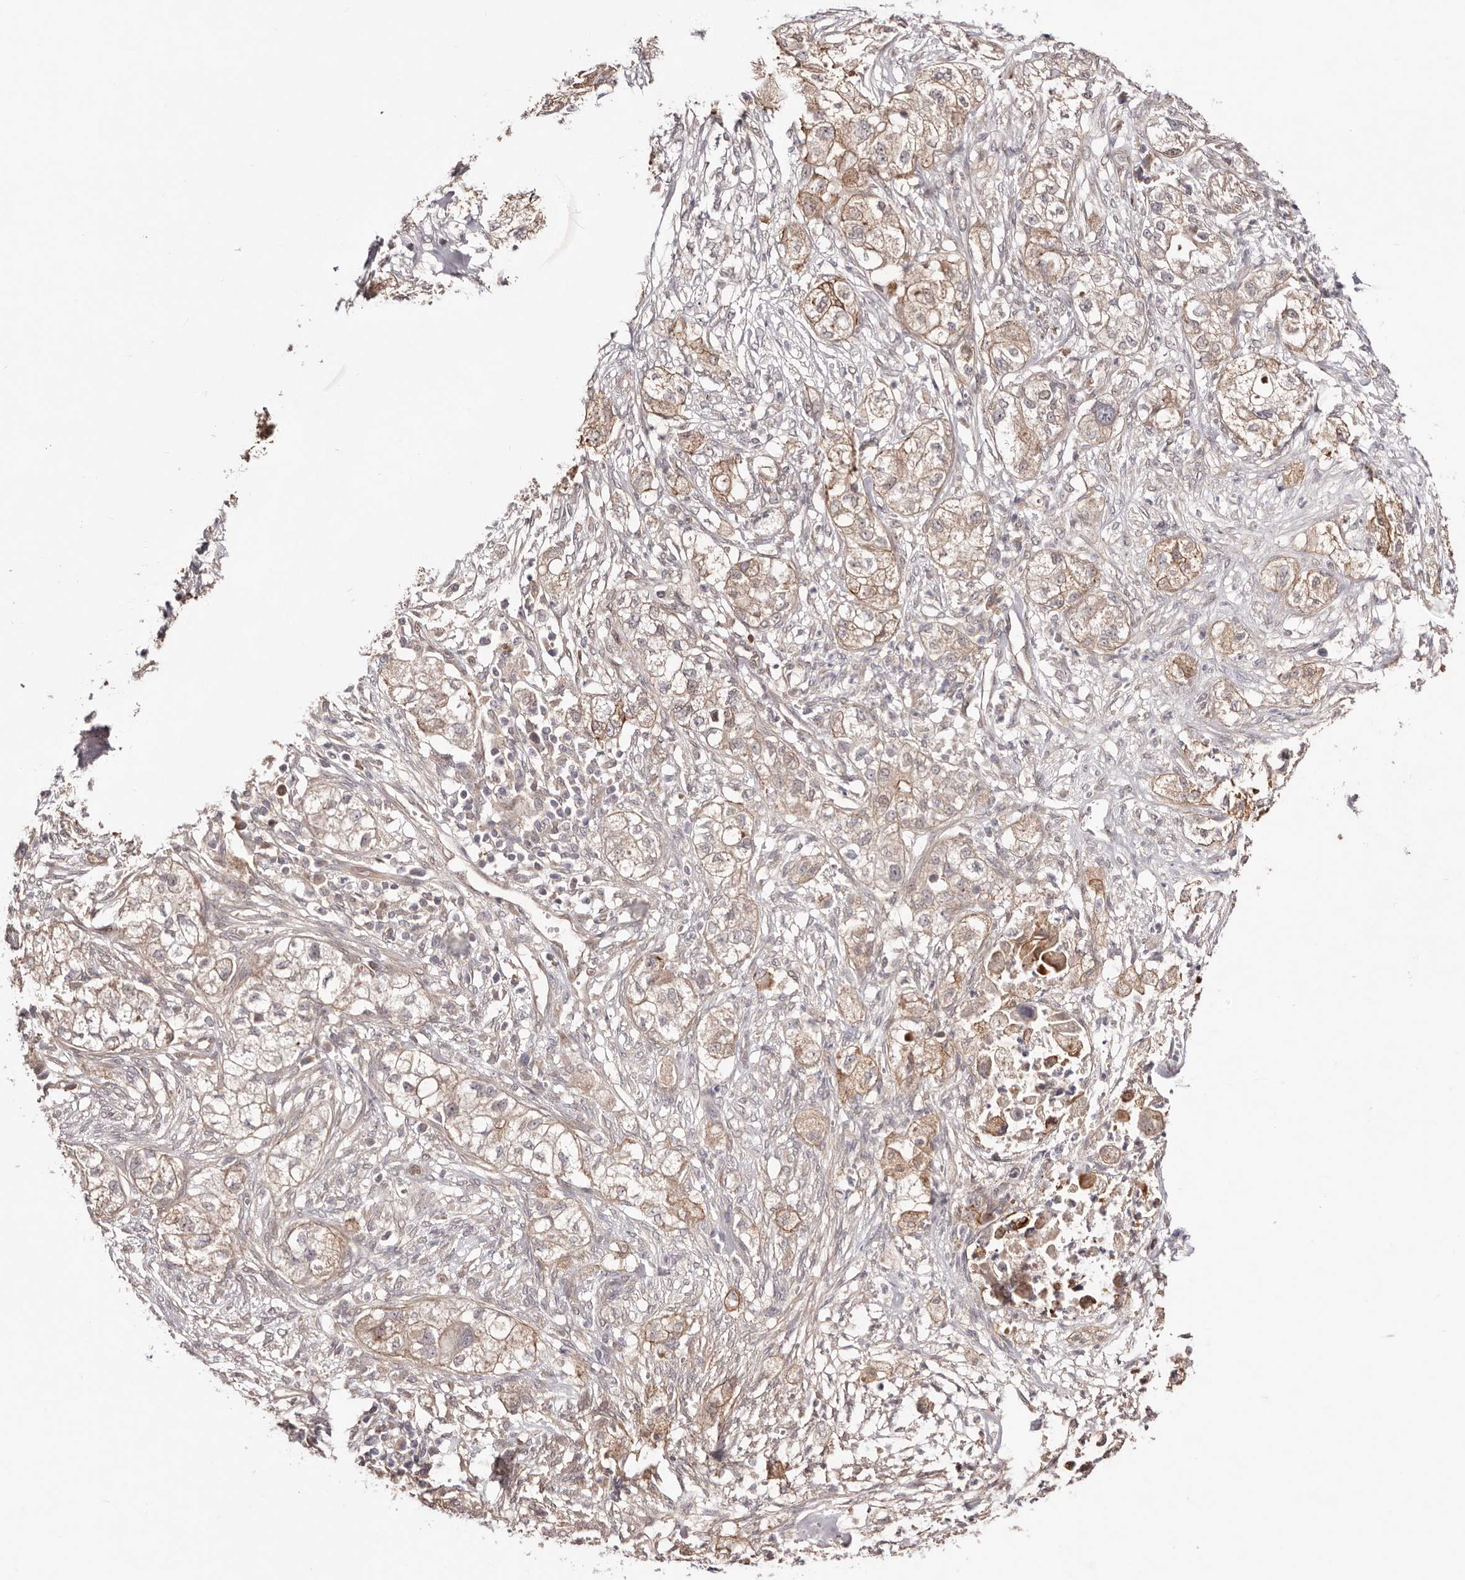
{"staining": {"intensity": "weak", "quantity": ">75%", "location": "cytoplasmic/membranous"}, "tissue": "pancreatic cancer", "cell_type": "Tumor cells", "image_type": "cancer", "snomed": [{"axis": "morphology", "description": "Adenocarcinoma, NOS"}, {"axis": "topography", "description": "Pancreas"}], "caption": "Immunohistochemical staining of adenocarcinoma (pancreatic) displays low levels of weak cytoplasmic/membranous expression in about >75% of tumor cells.", "gene": "EGR3", "patient": {"sex": "female", "age": 78}}